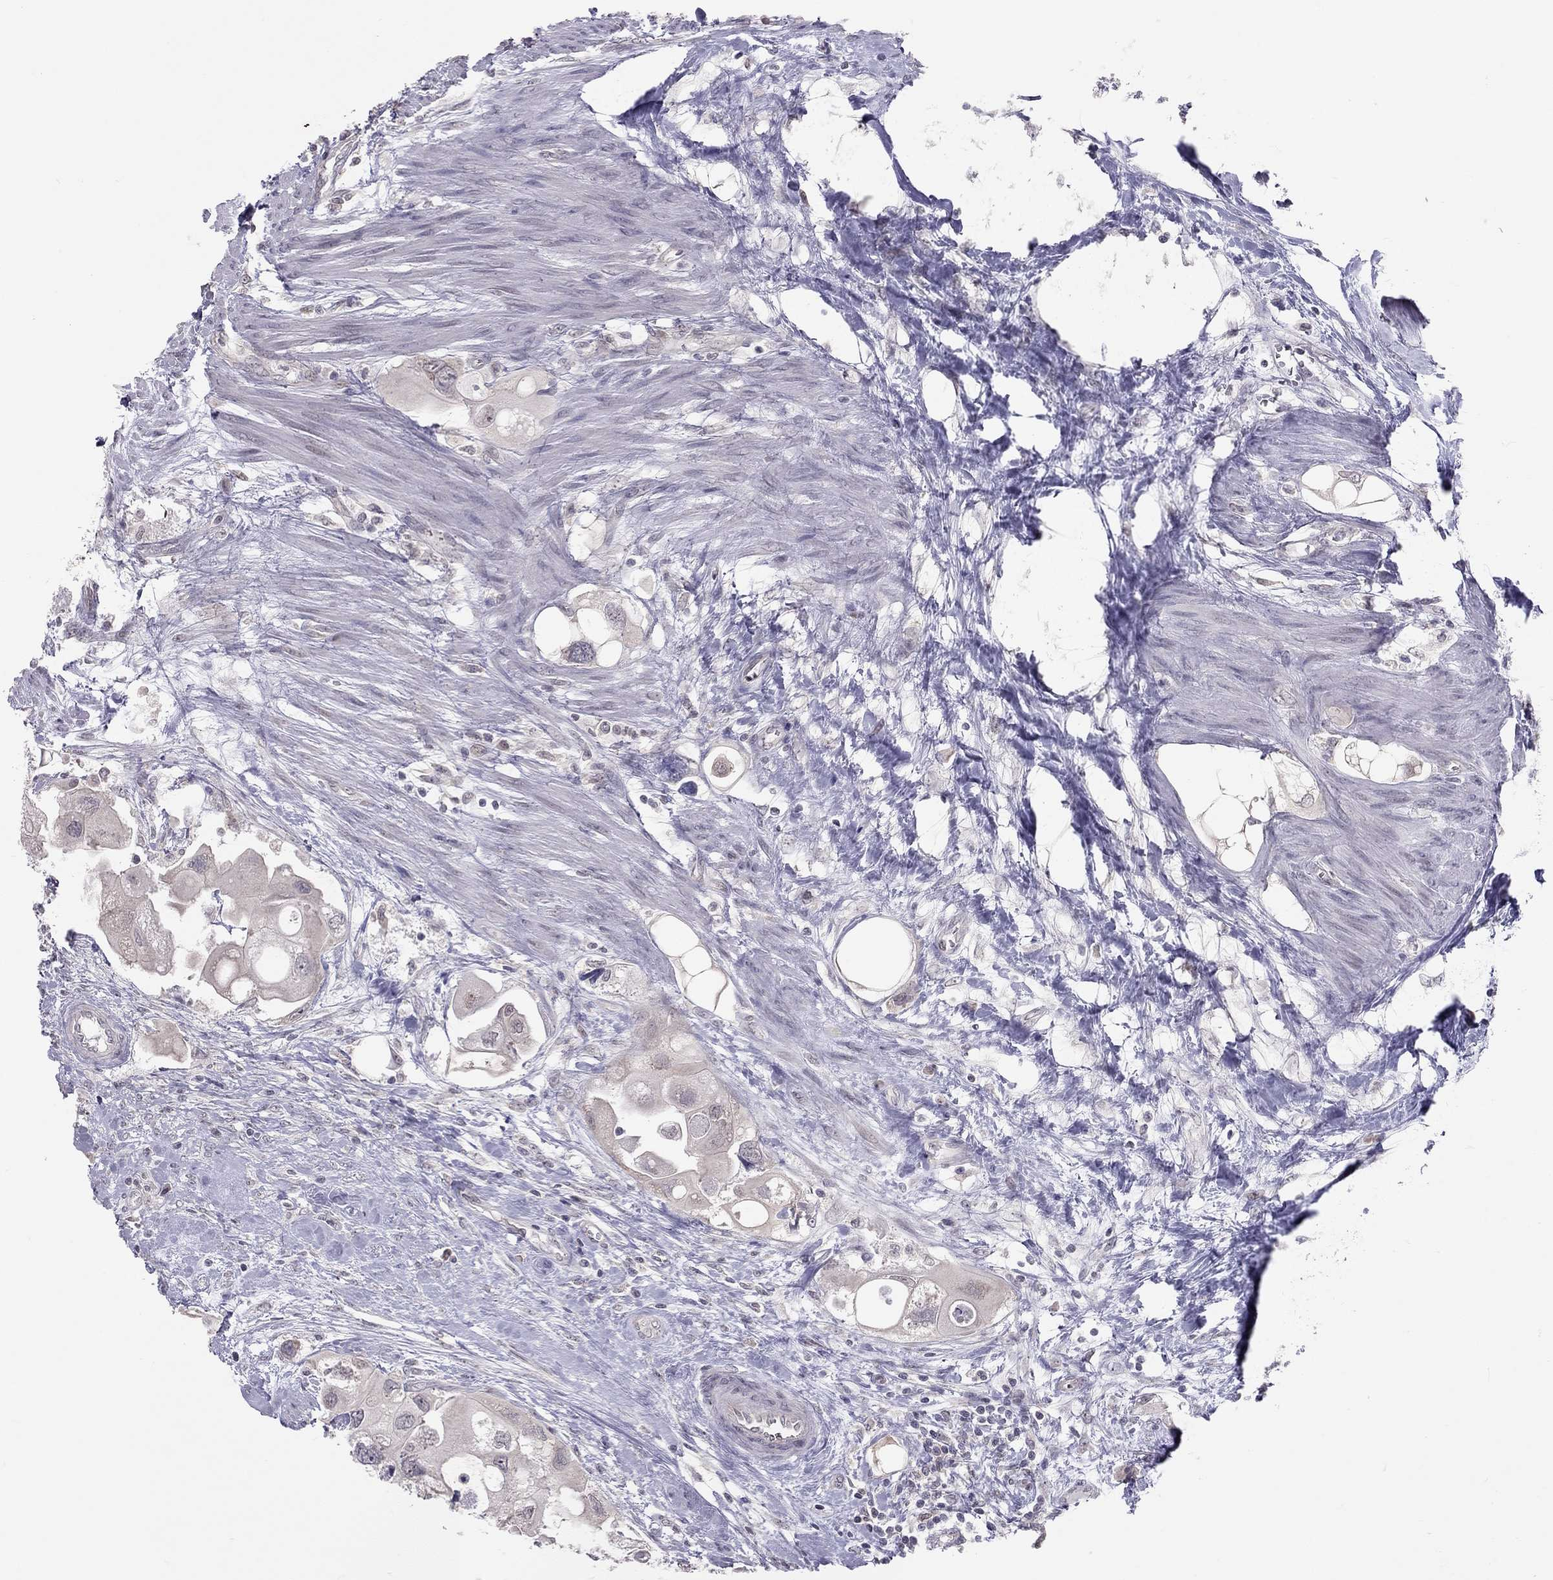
{"staining": {"intensity": "negative", "quantity": "none", "location": "none"}, "tissue": "urothelial cancer", "cell_type": "Tumor cells", "image_type": "cancer", "snomed": [{"axis": "morphology", "description": "Urothelial carcinoma, High grade"}, {"axis": "topography", "description": "Urinary bladder"}], "caption": "High-grade urothelial carcinoma was stained to show a protein in brown. There is no significant positivity in tumor cells.", "gene": "HSF2BP", "patient": {"sex": "male", "age": 59}}